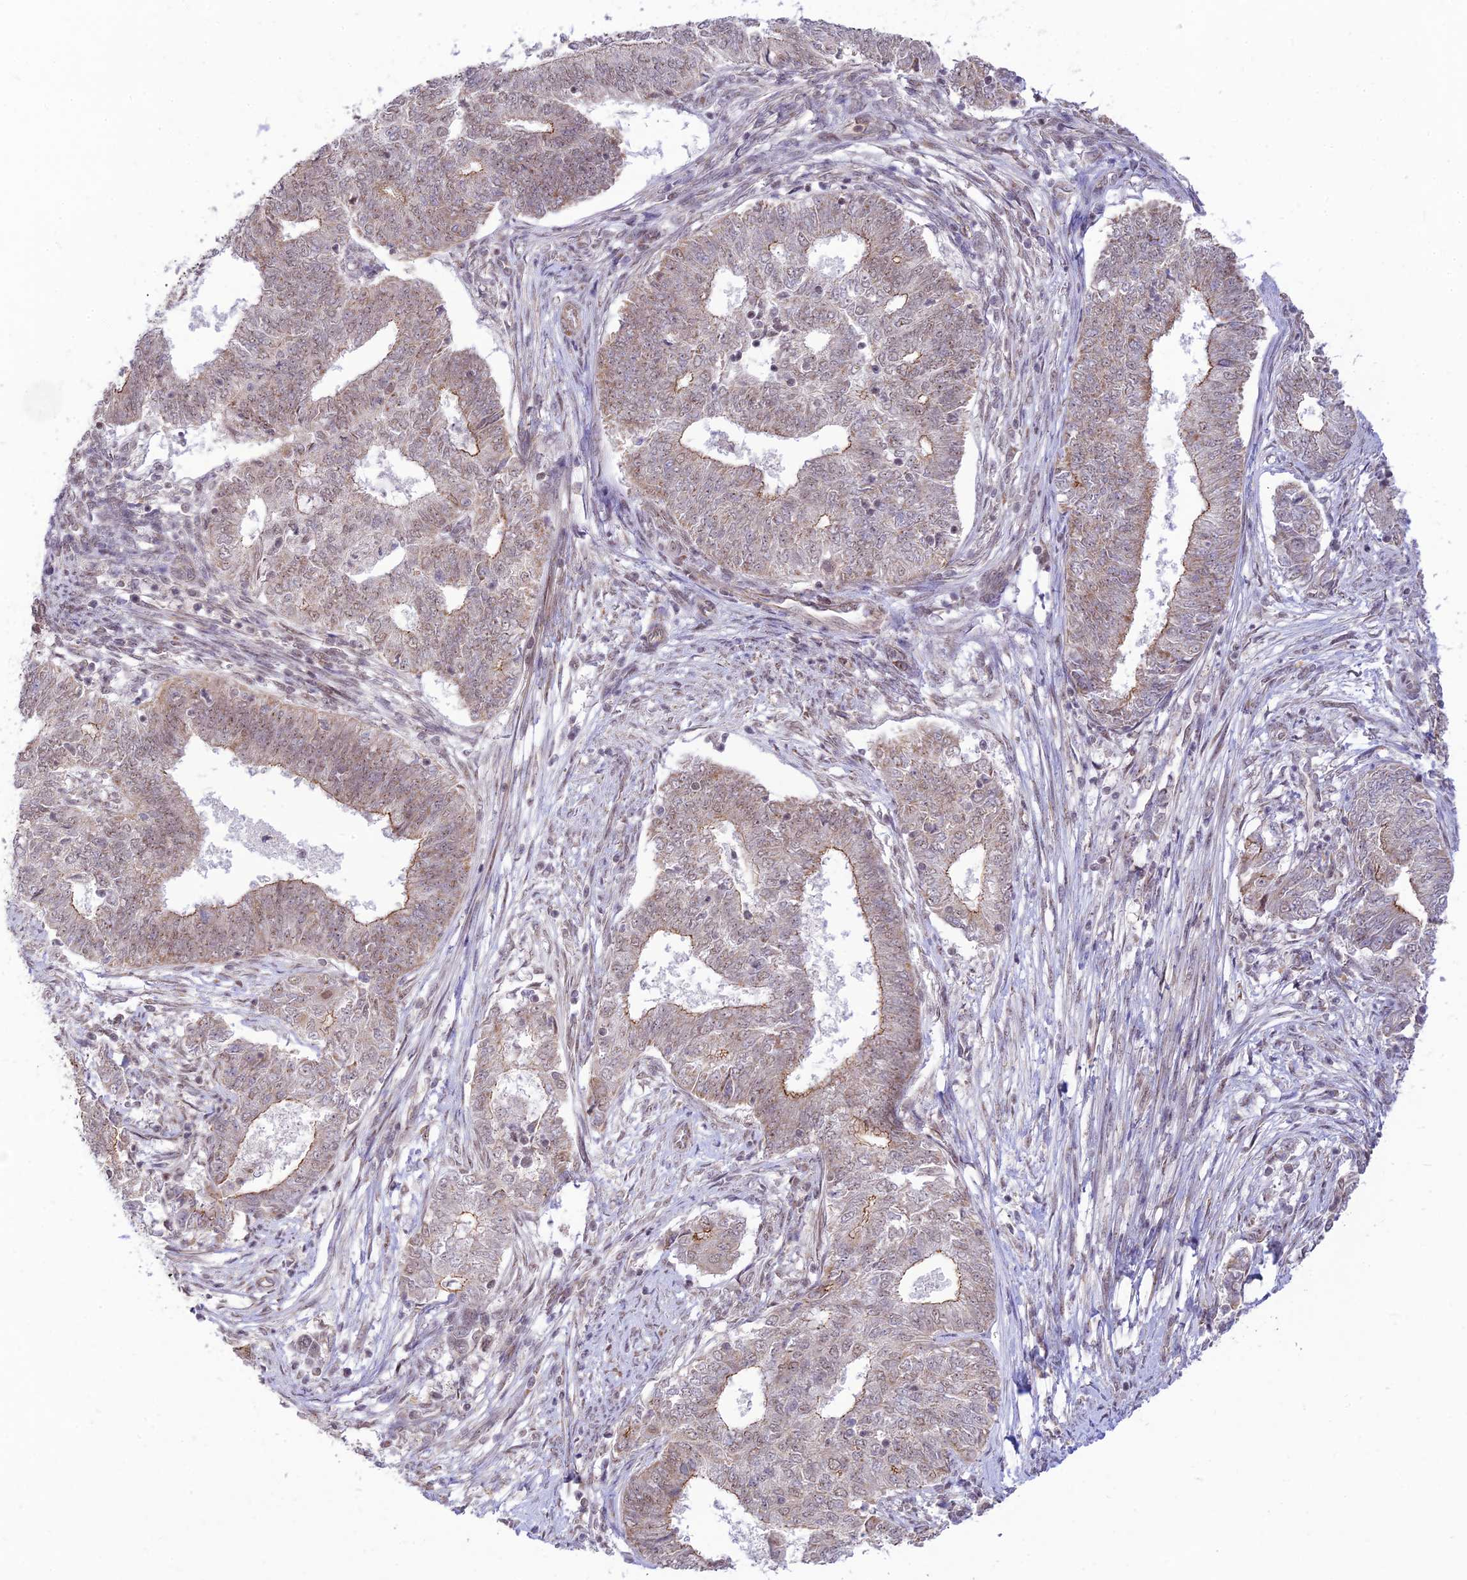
{"staining": {"intensity": "weak", "quantity": "25%-75%", "location": "cytoplasmic/membranous,nuclear"}, "tissue": "endometrial cancer", "cell_type": "Tumor cells", "image_type": "cancer", "snomed": [{"axis": "morphology", "description": "Adenocarcinoma, NOS"}, {"axis": "topography", "description": "Endometrium"}], "caption": "Tumor cells show weak cytoplasmic/membranous and nuclear staining in about 25%-75% of cells in adenocarcinoma (endometrial). (DAB IHC with brightfield microscopy, high magnification).", "gene": "MICOS13", "patient": {"sex": "female", "age": 62}}